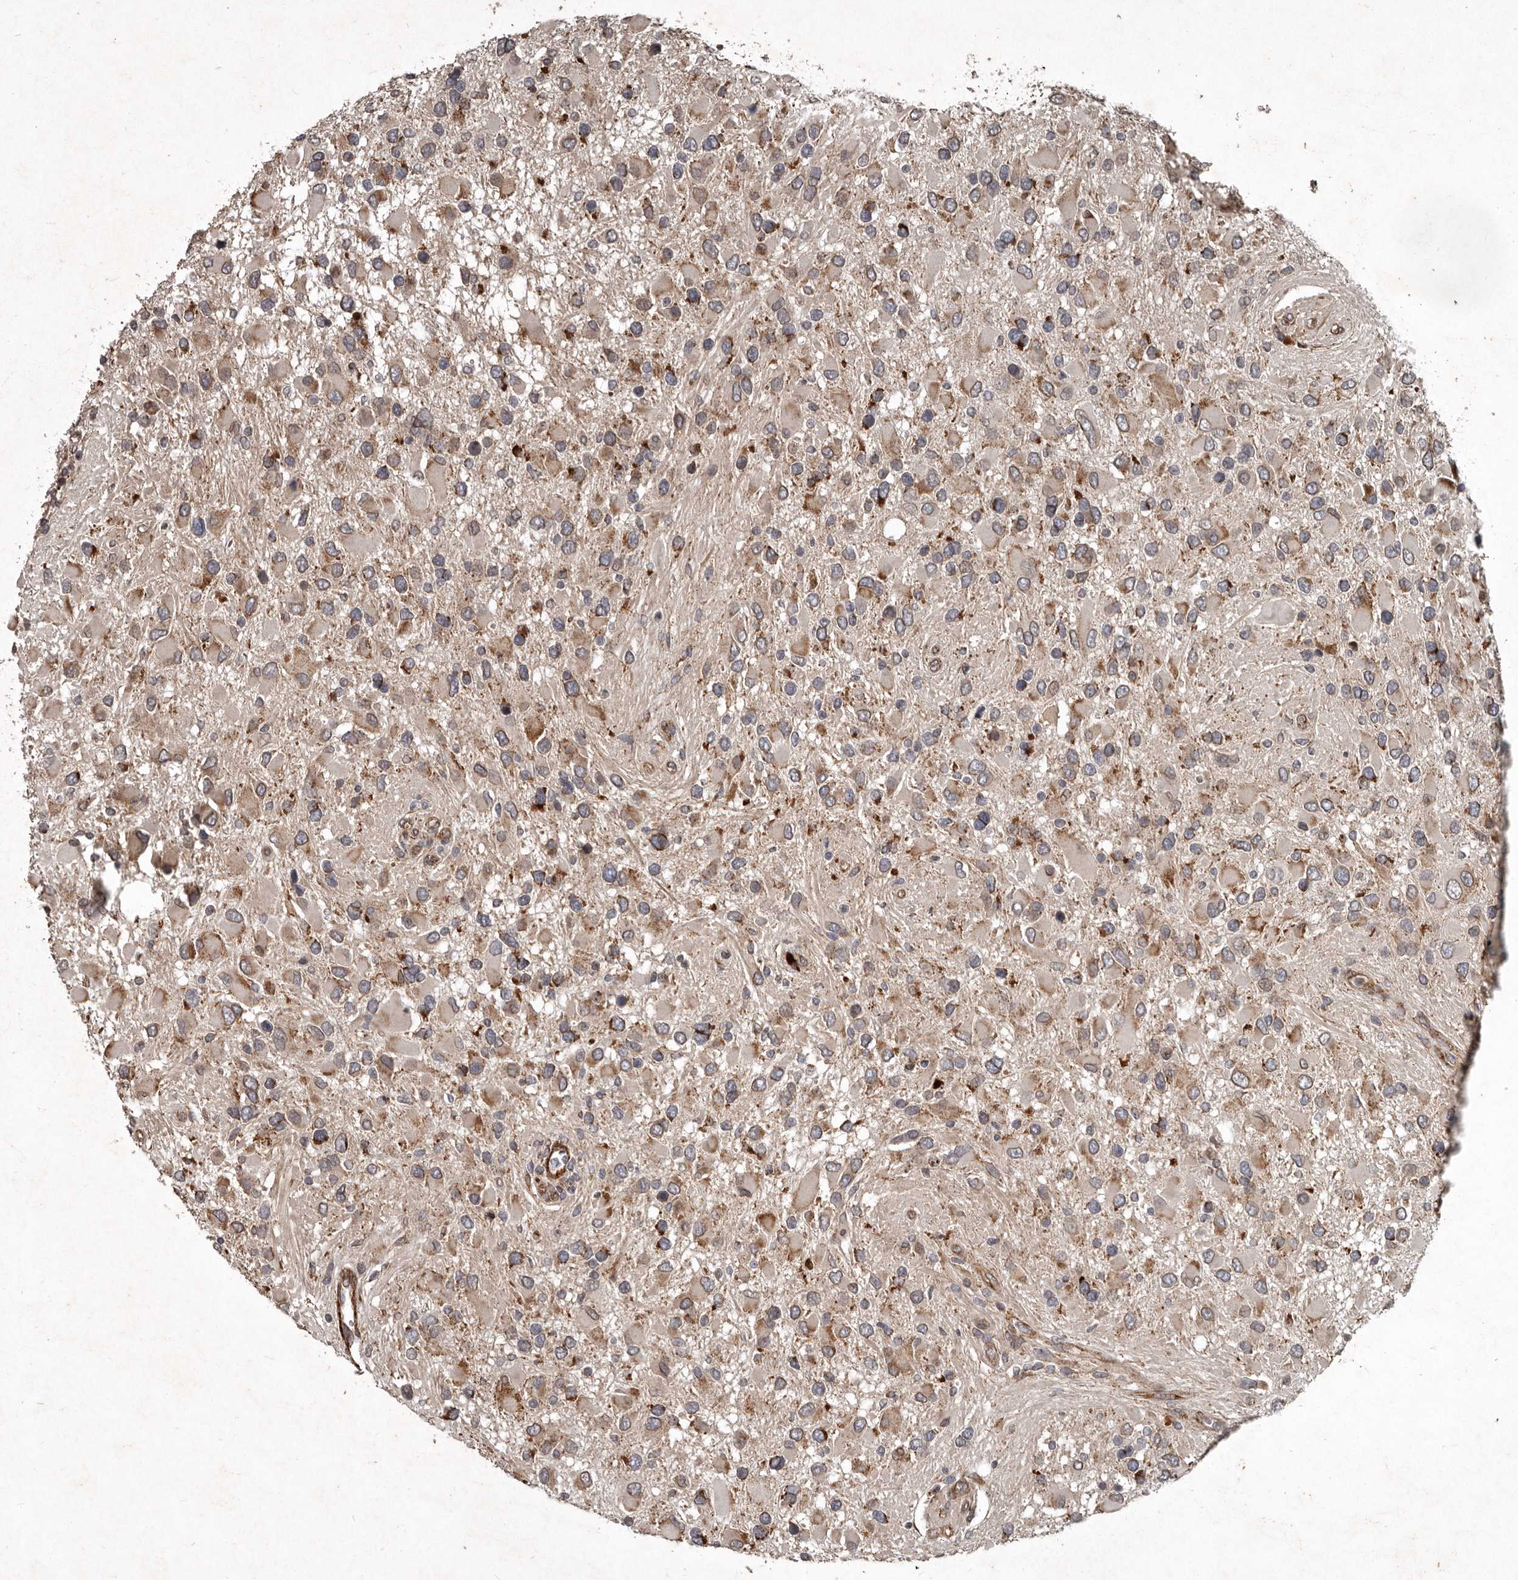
{"staining": {"intensity": "moderate", "quantity": "25%-75%", "location": "cytoplasmic/membranous"}, "tissue": "glioma", "cell_type": "Tumor cells", "image_type": "cancer", "snomed": [{"axis": "morphology", "description": "Glioma, malignant, High grade"}, {"axis": "topography", "description": "Brain"}], "caption": "Immunohistochemical staining of human glioma displays medium levels of moderate cytoplasmic/membranous staining in approximately 25%-75% of tumor cells.", "gene": "MRPS15", "patient": {"sex": "male", "age": 53}}